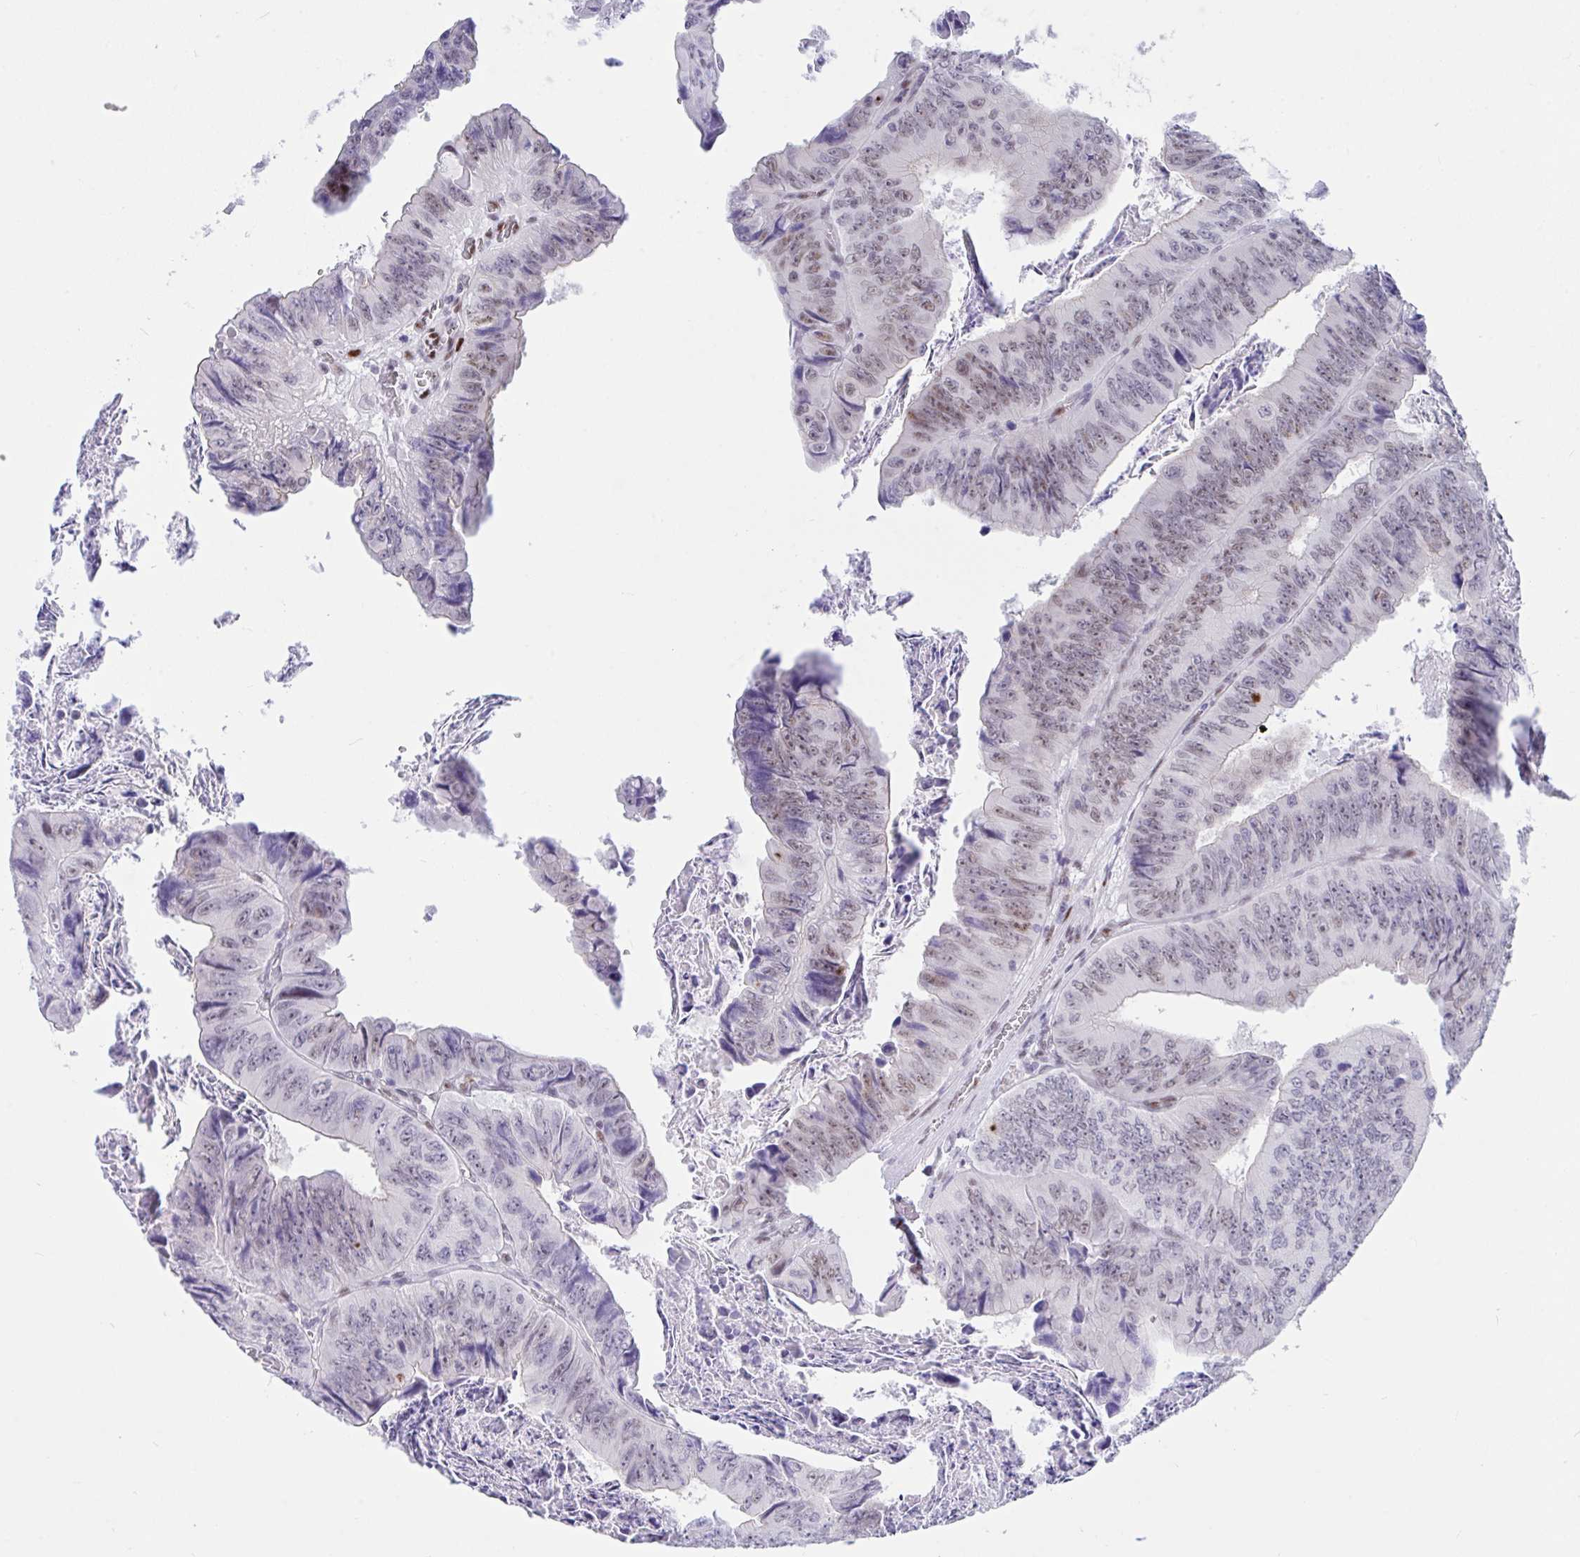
{"staining": {"intensity": "moderate", "quantity": "25%-75%", "location": "nuclear"}, "tissue": "colorectal cancer", "cell_type": "Tumor cells", "image_type": "cancer", "snomed": [{"axis": "morphology", "description": "Adenocarcinoma, NOS"}, {"axis": "topography", "description": "Colon"}], "caption": "Protein staining of colorectal cancer (adenocarcinoma) tissue exhibits moderate nuclear staining in about 25%-75% of tumor cells.", "gene": "IKZF2", "patient": {"sex": "female", "age": 84}}